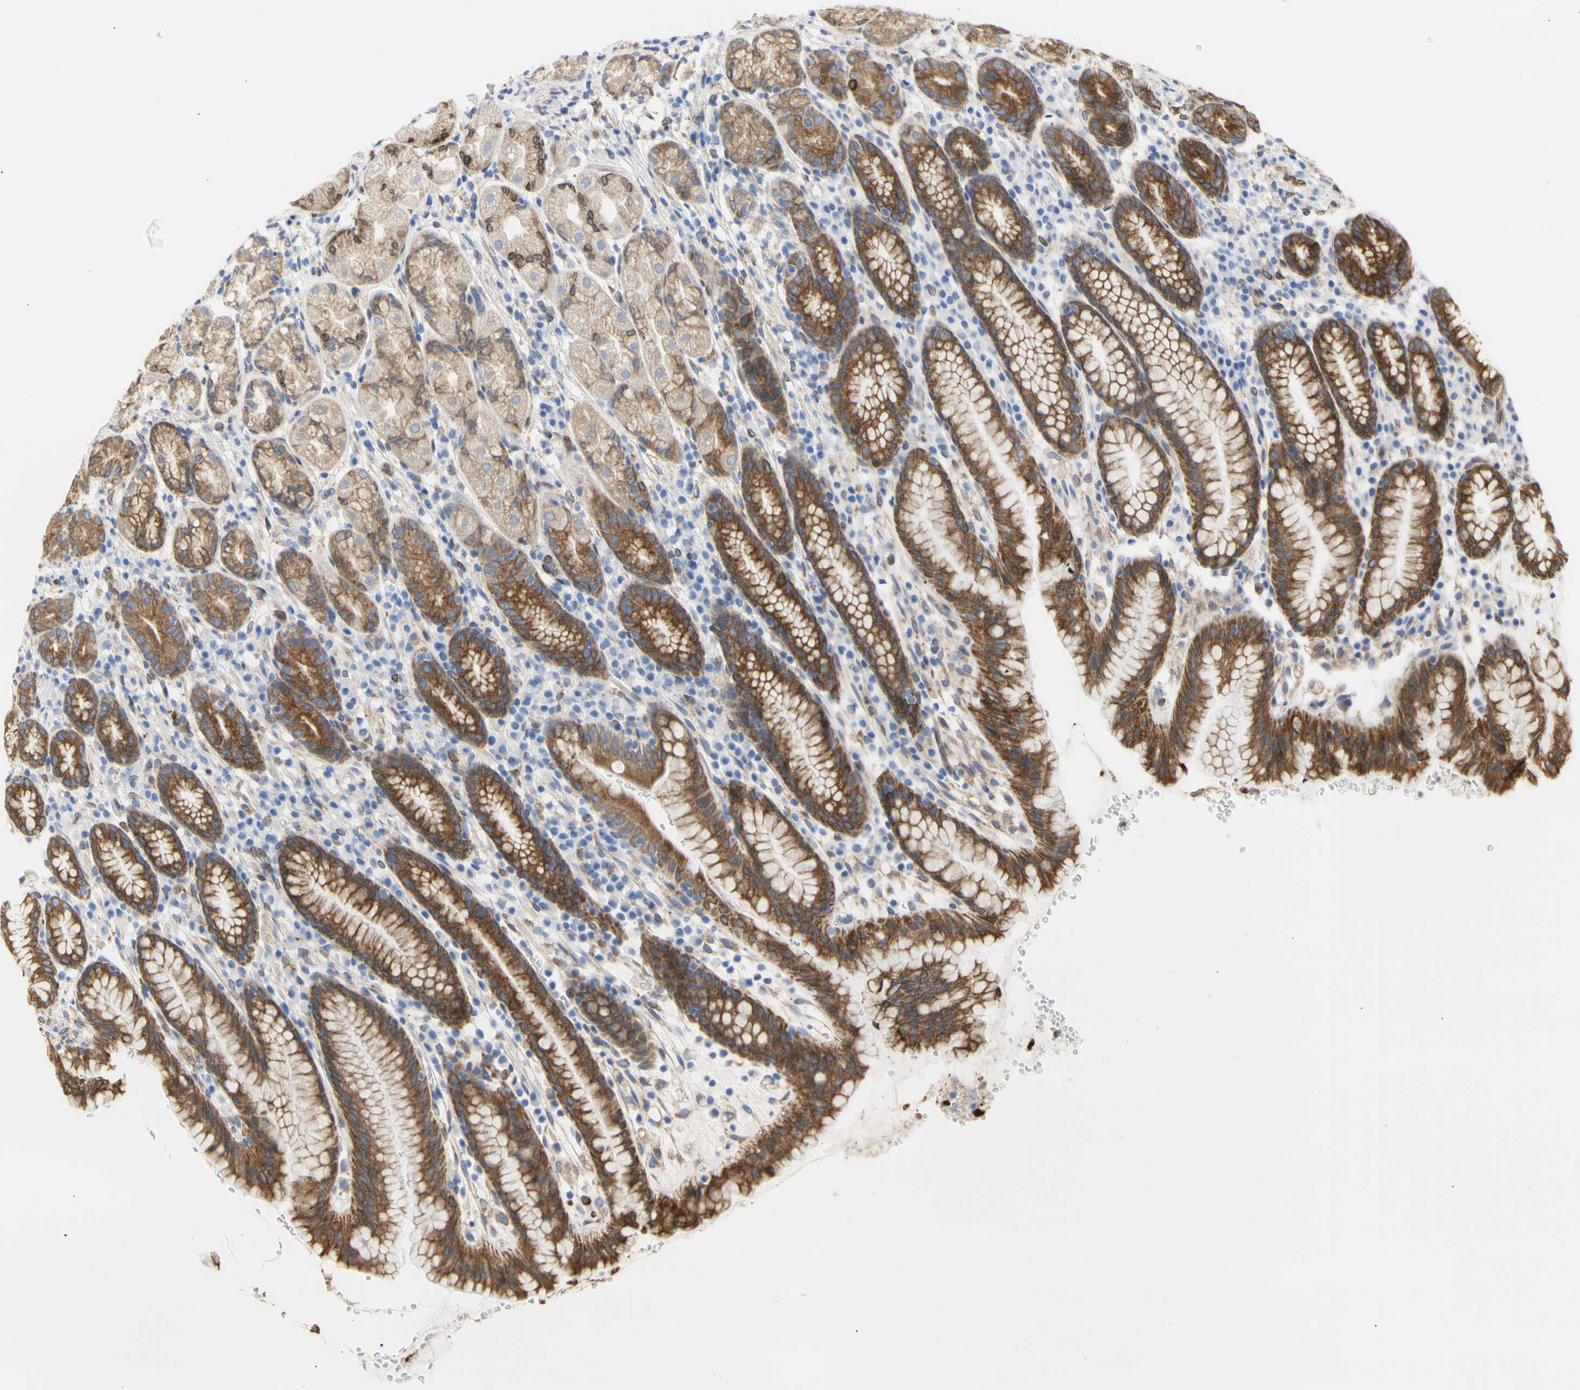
{"staining": {"intensity": "strong", "quantity": ">75%", "location": "cytoplasmic/membranous"}, "tissue": "stomach", "cell_type": "Glandular cells", "image_type": "normal", "snomed": [{"axis": "morphology", "description": "Normal tissue, NOS"}, {"axis": "topography", "description": "Stomach, lower"}], "caption": "Immunohistochemical staining of normal stomach reveals high levels of strong cytoplasmic/membranous staining in about >75% of glandular cells. Using DAB (brown) and hematoxylin (blue) stains, captured at high magnification using brightfield microscopy.", "gene": "ERLIN1", "patient": {"sex": "male", "age": 52}}